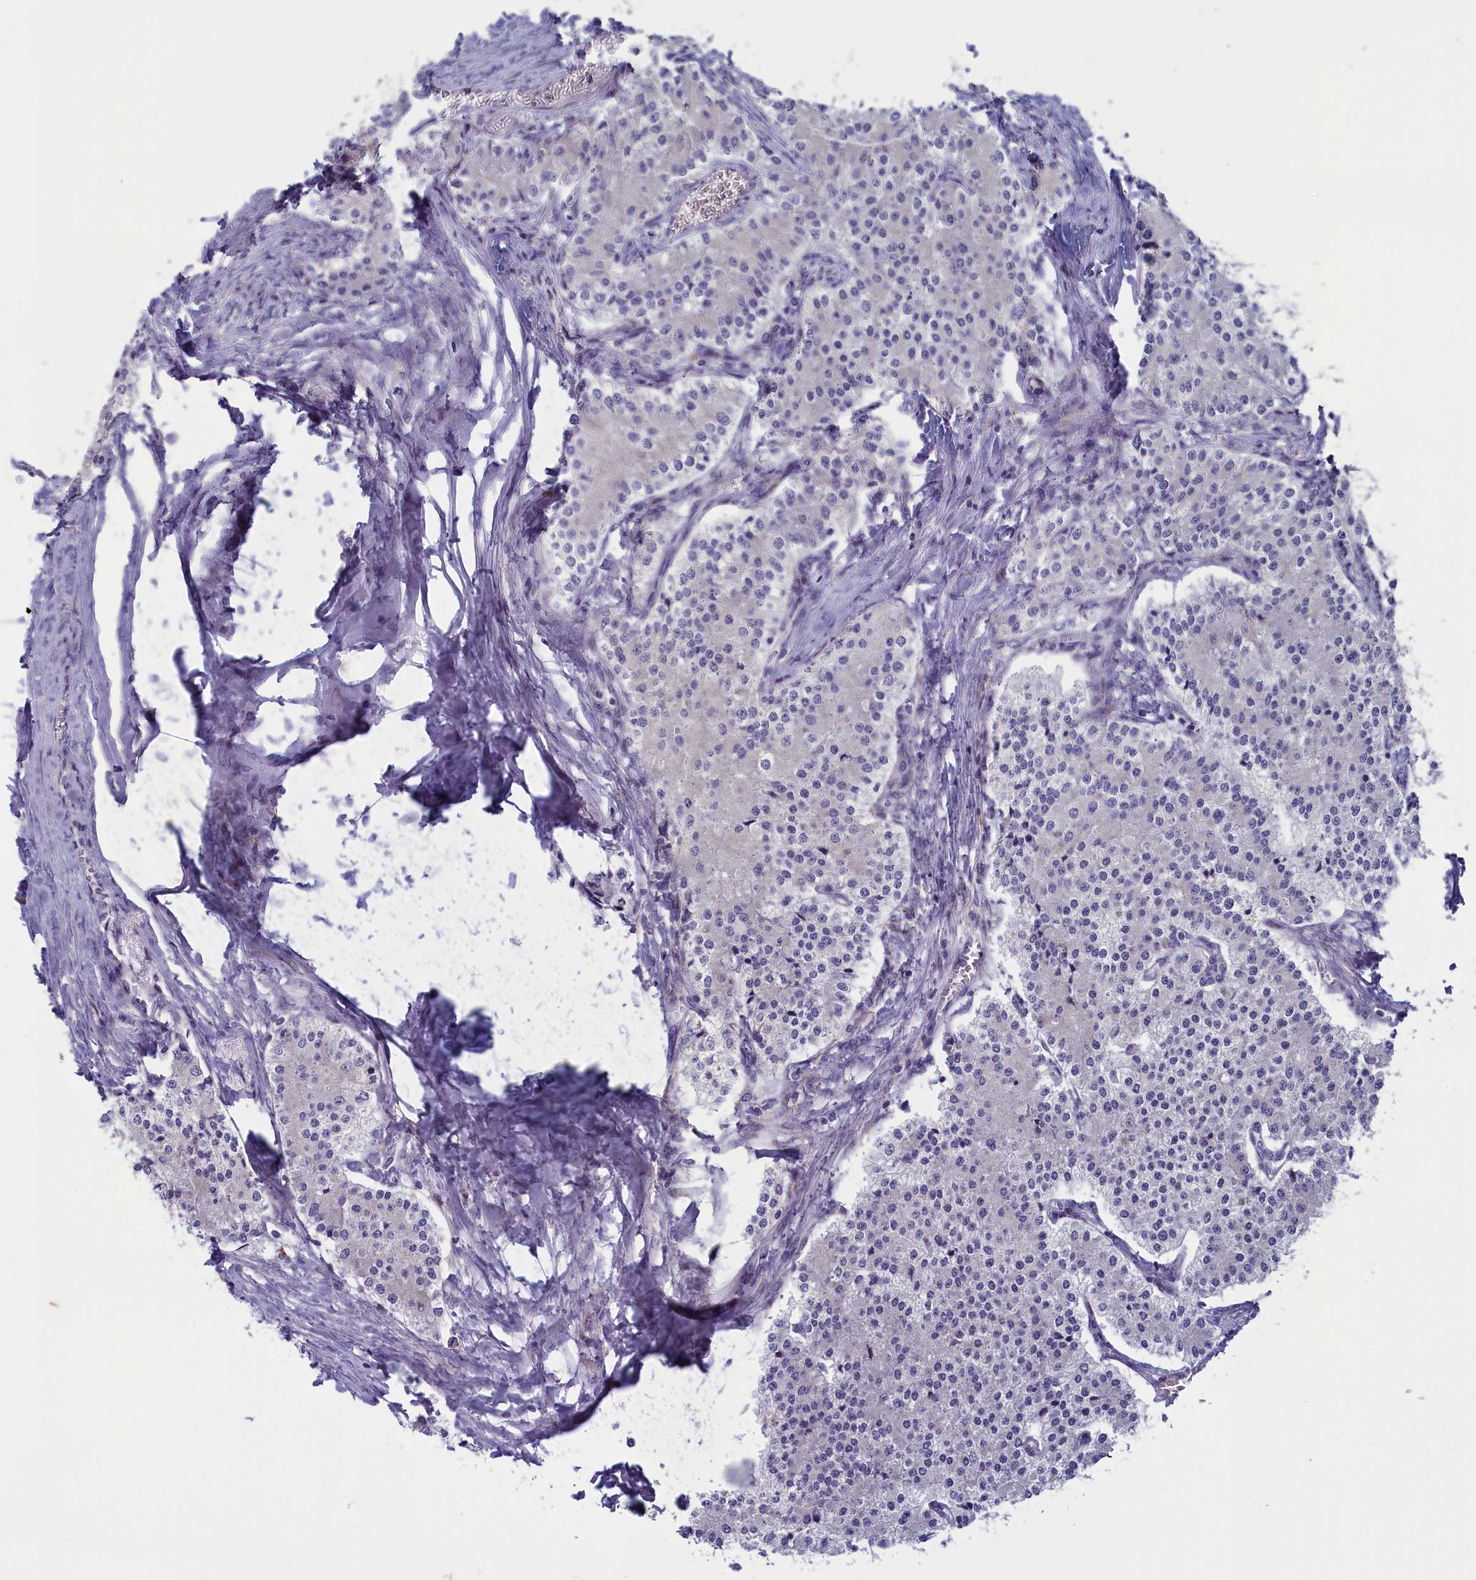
{"staining": {"intensity": "negative", "quantity": "none", "location": "none"}, "tissue": "carcinoid", "cell_type": "Tumor cells", "image_type": "cancer", "snomed": [{"axis": "morphology", "description": "Carcinoid, malignant, NOS"}, {"axis": "topography", "description": "Colon"}], "caption": "This is a histopathology image of immunohistochemistry staining of carcinoid, which shows no staining in tumor cells.", "gene": "ANKRD39", "patient": {"sex": "female", "age": 52}}